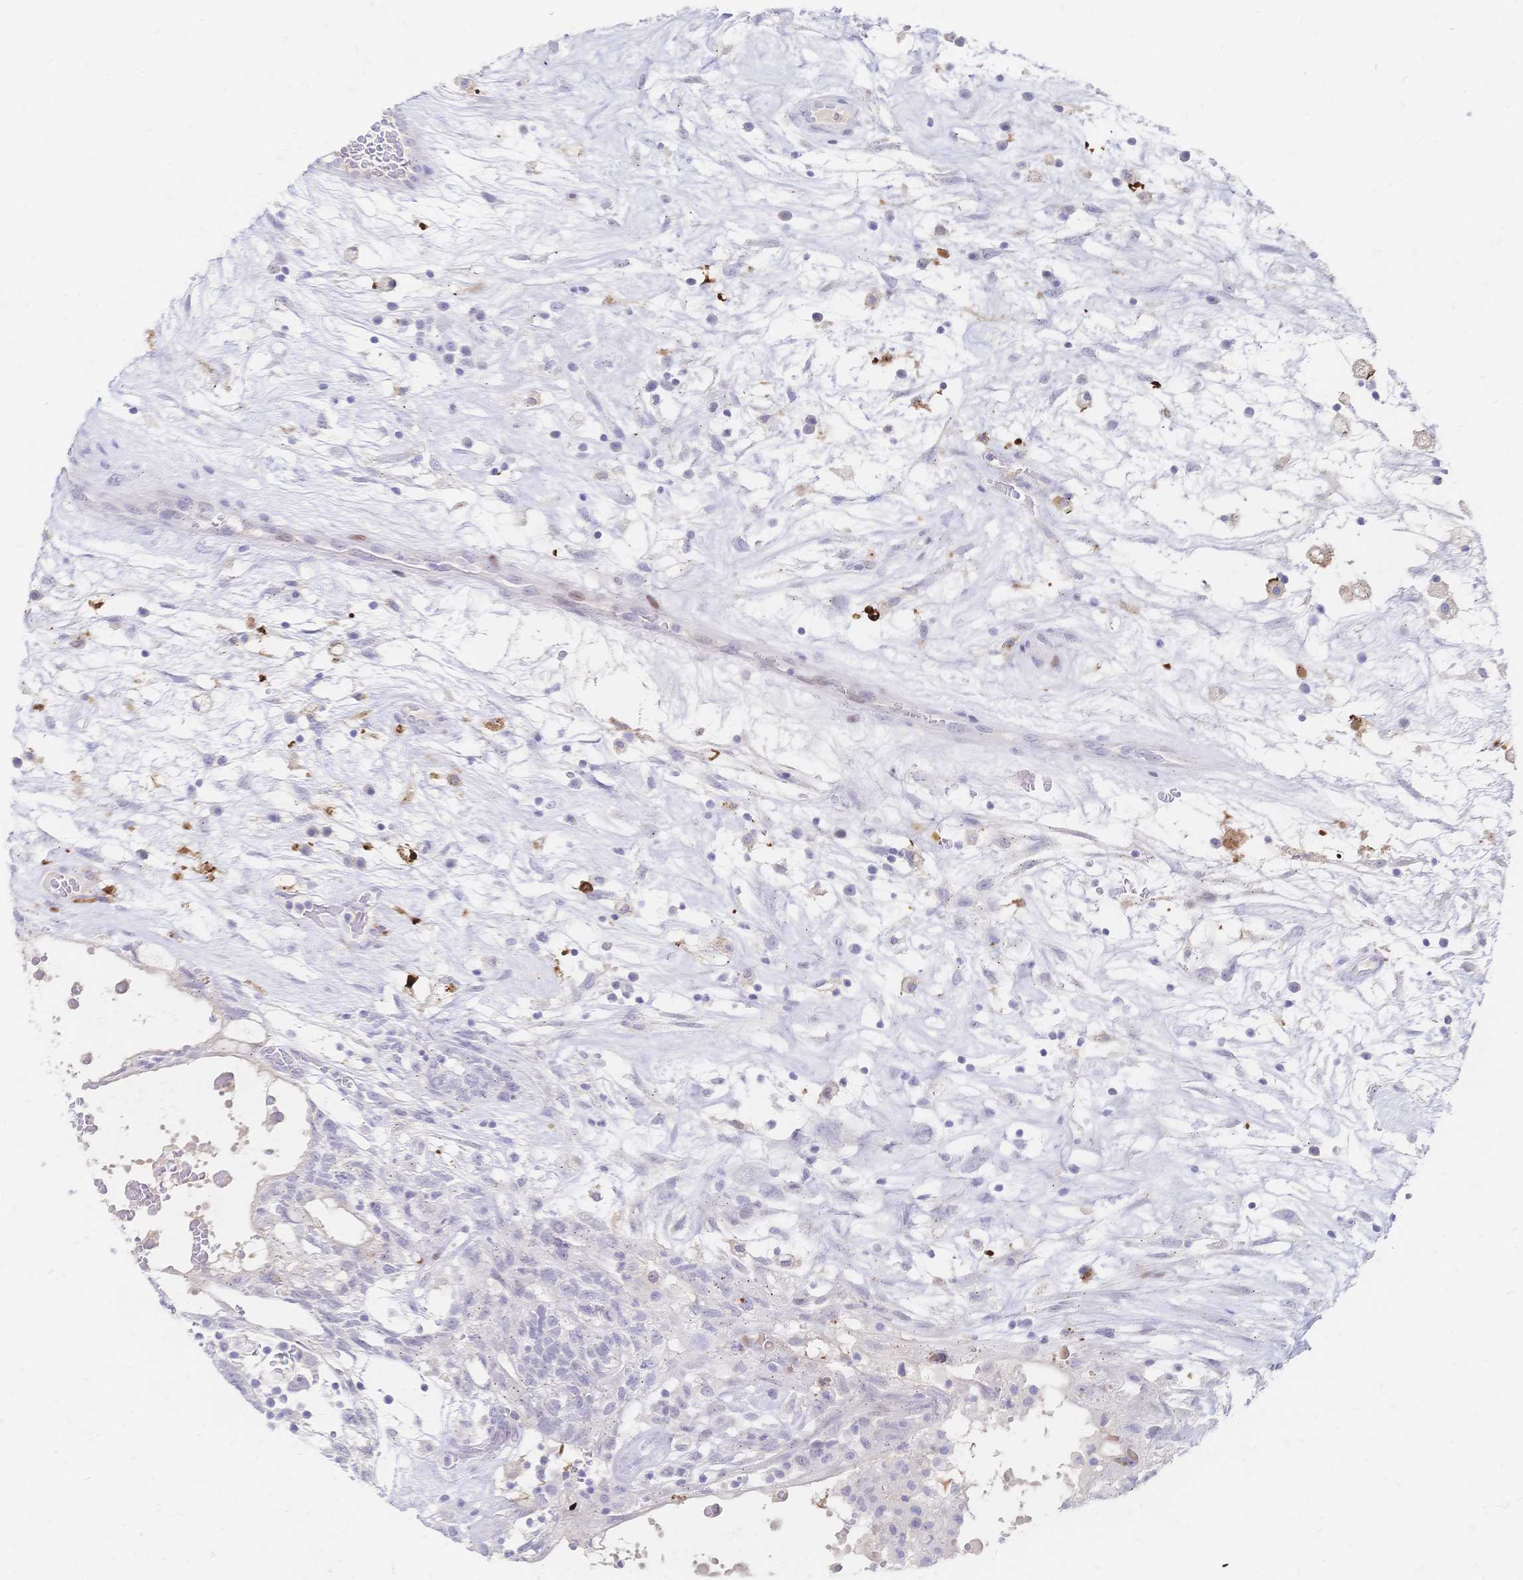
{"staining": {"intensity": "negative", "quantity": "none", "location": "none"}, "tissue": "testis cancer", "cell_type": "Tumor cells", "image_type": "cancer", "snomed": [{"axis": "morphology", "description": "Normal tissue, NOS"}, {"axis": "morphology", "description": "Carcinoma, Embryonal, NOS"}, {"axis": "topography", "description": "Testis"}], "caption": "This is an immunohistochemistry (IHC) histopathology image of human testis cancer (embryonal carcinoma). There is no expression in tumor cells.", "gene": "PSORS1C2", "patient": {"sex": "male", "age": 32}}